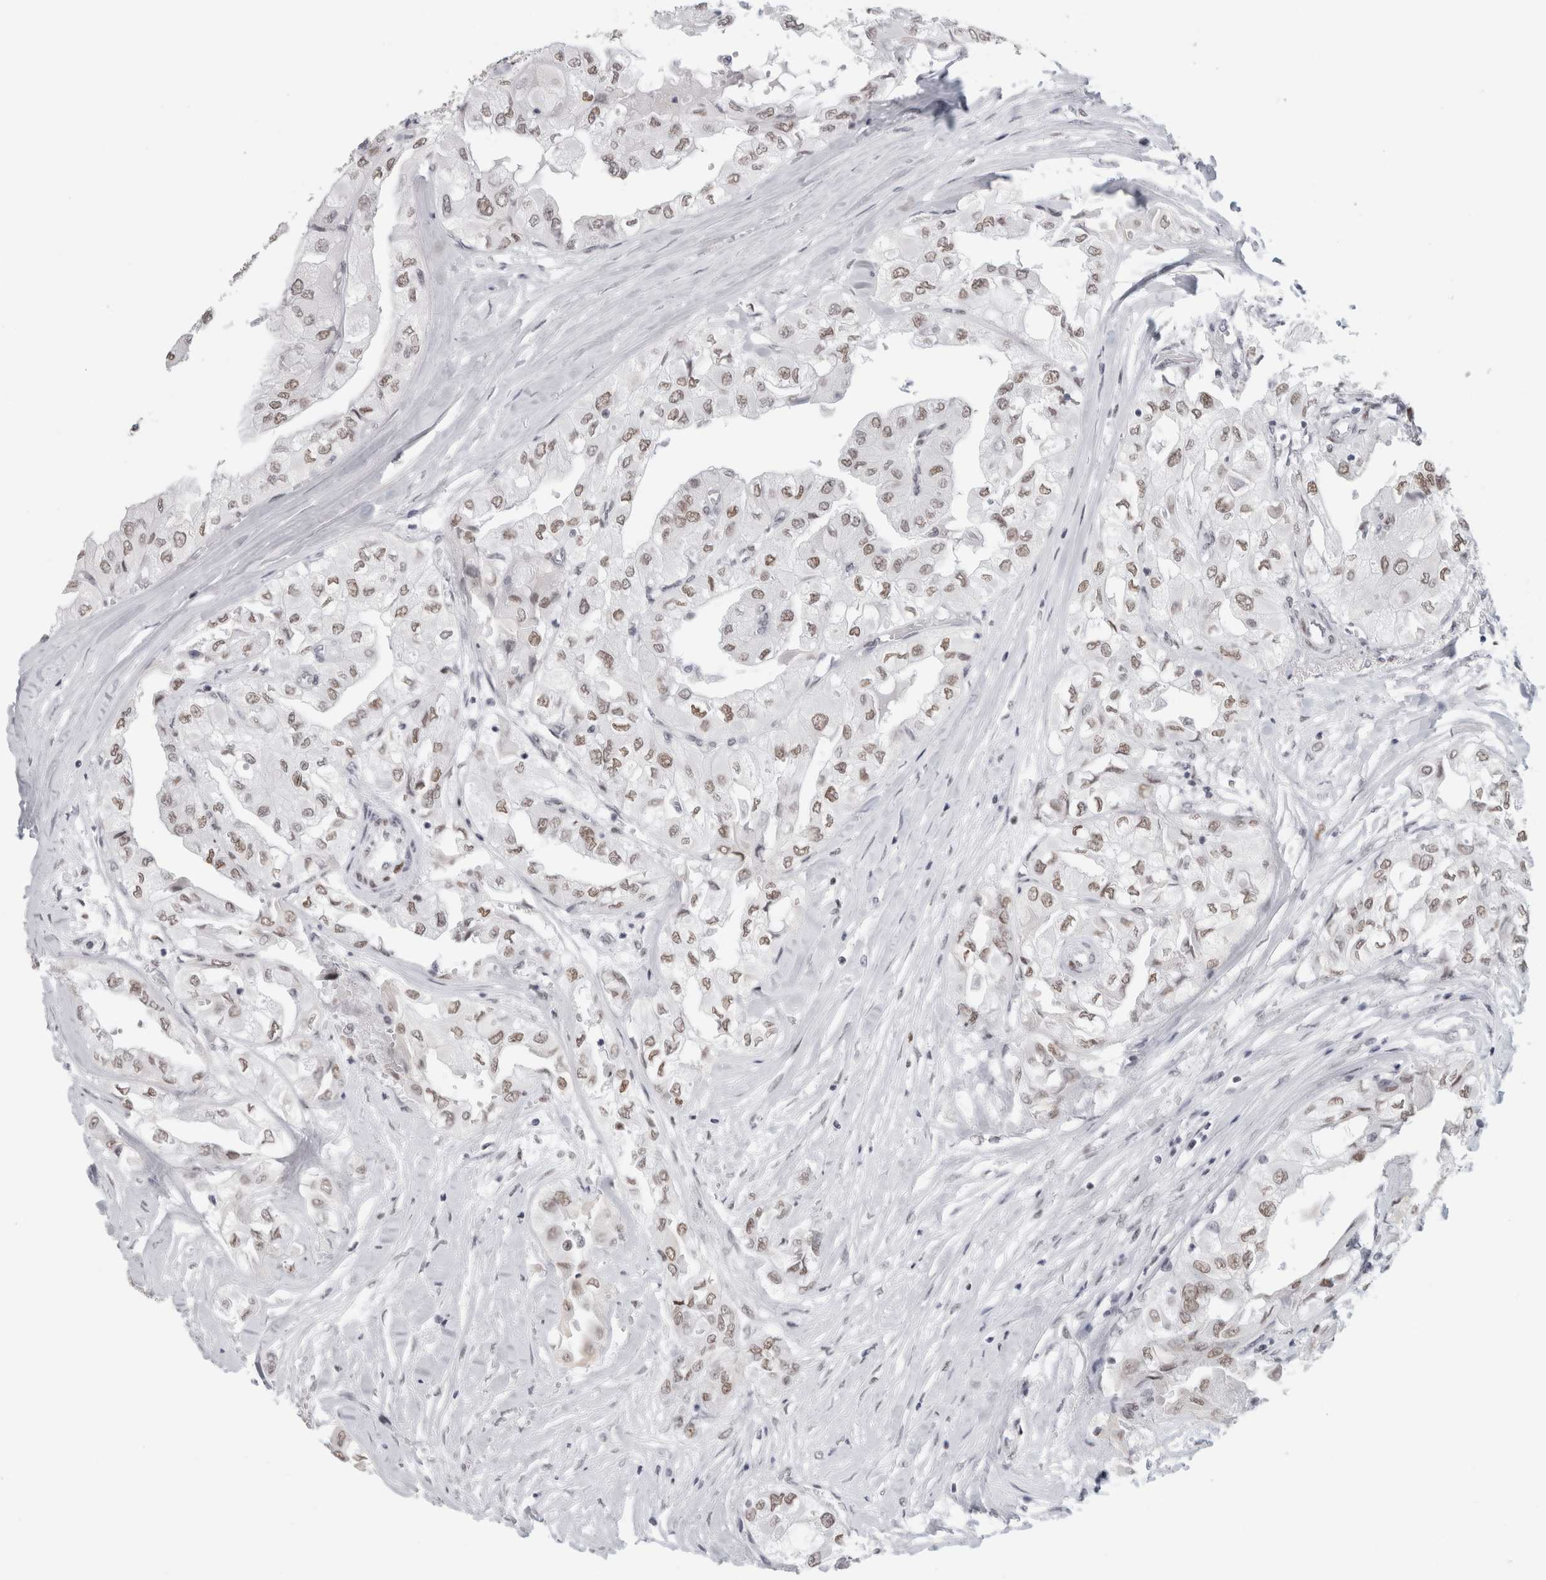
{"staining": {"intensity": "weak", "quantity": ">75%", "location": "nuclear"}, "tissue": "thyroid cancer", "cell_type": "Tumor cells", "image_type": "cancer", "snomed": [{"axis": "morphology", "description": "Papillary adenocarcinoma, NOS"}, {"axis": "topography", "description": "Thyroid gland"}], "caption": "A micrograph of papillary adenocarcinoma (thyroid) stained for a protein displays weak nuclear brown staining in tumor cells. (brown staining indicates protein expression, while blue staining denotes nuclei).", "gene": "SMARCC1", "patient": {"sex": "female", "age": 59}}